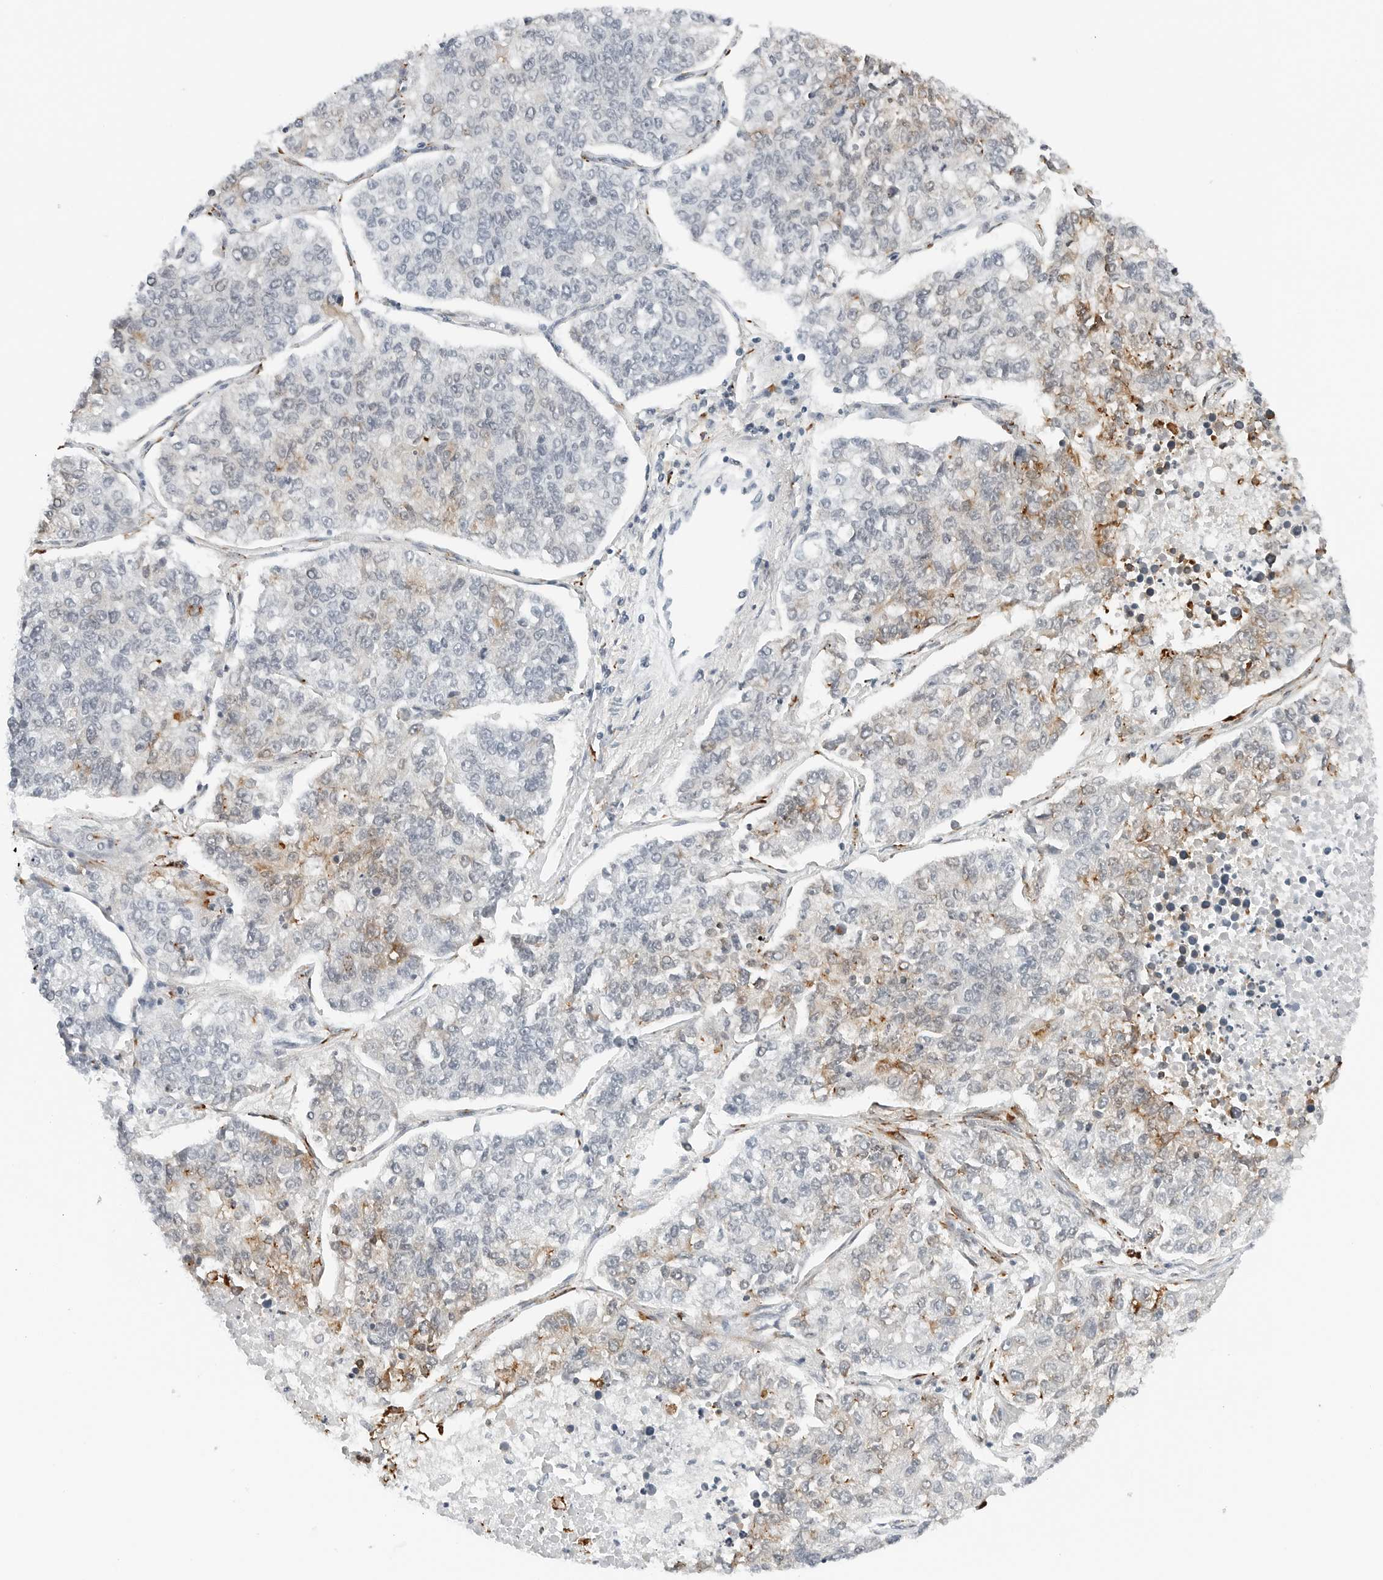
{"staining": {"intensity": "weak", "quantity": "25%-75%", "location": "cytoplasmic/membranous"}, "tissue": "lung cancer", "cell_type": "Tumor cells", "image_type": "cancer", "snomed": [{"axis": "morphology", "description": "Adenocarcinoma, NOS"}, {"axis": "topography", "description": "Lung"}], "caption": "An immunohistochemistry image of neoplastic tissue is shown. Protein staining in brown labels weak cytoplasmic/membranous positivity in lung cancer within tumor cells.", "gene": "P4HA2", "patient": {"sex": "male", "age": 49}}